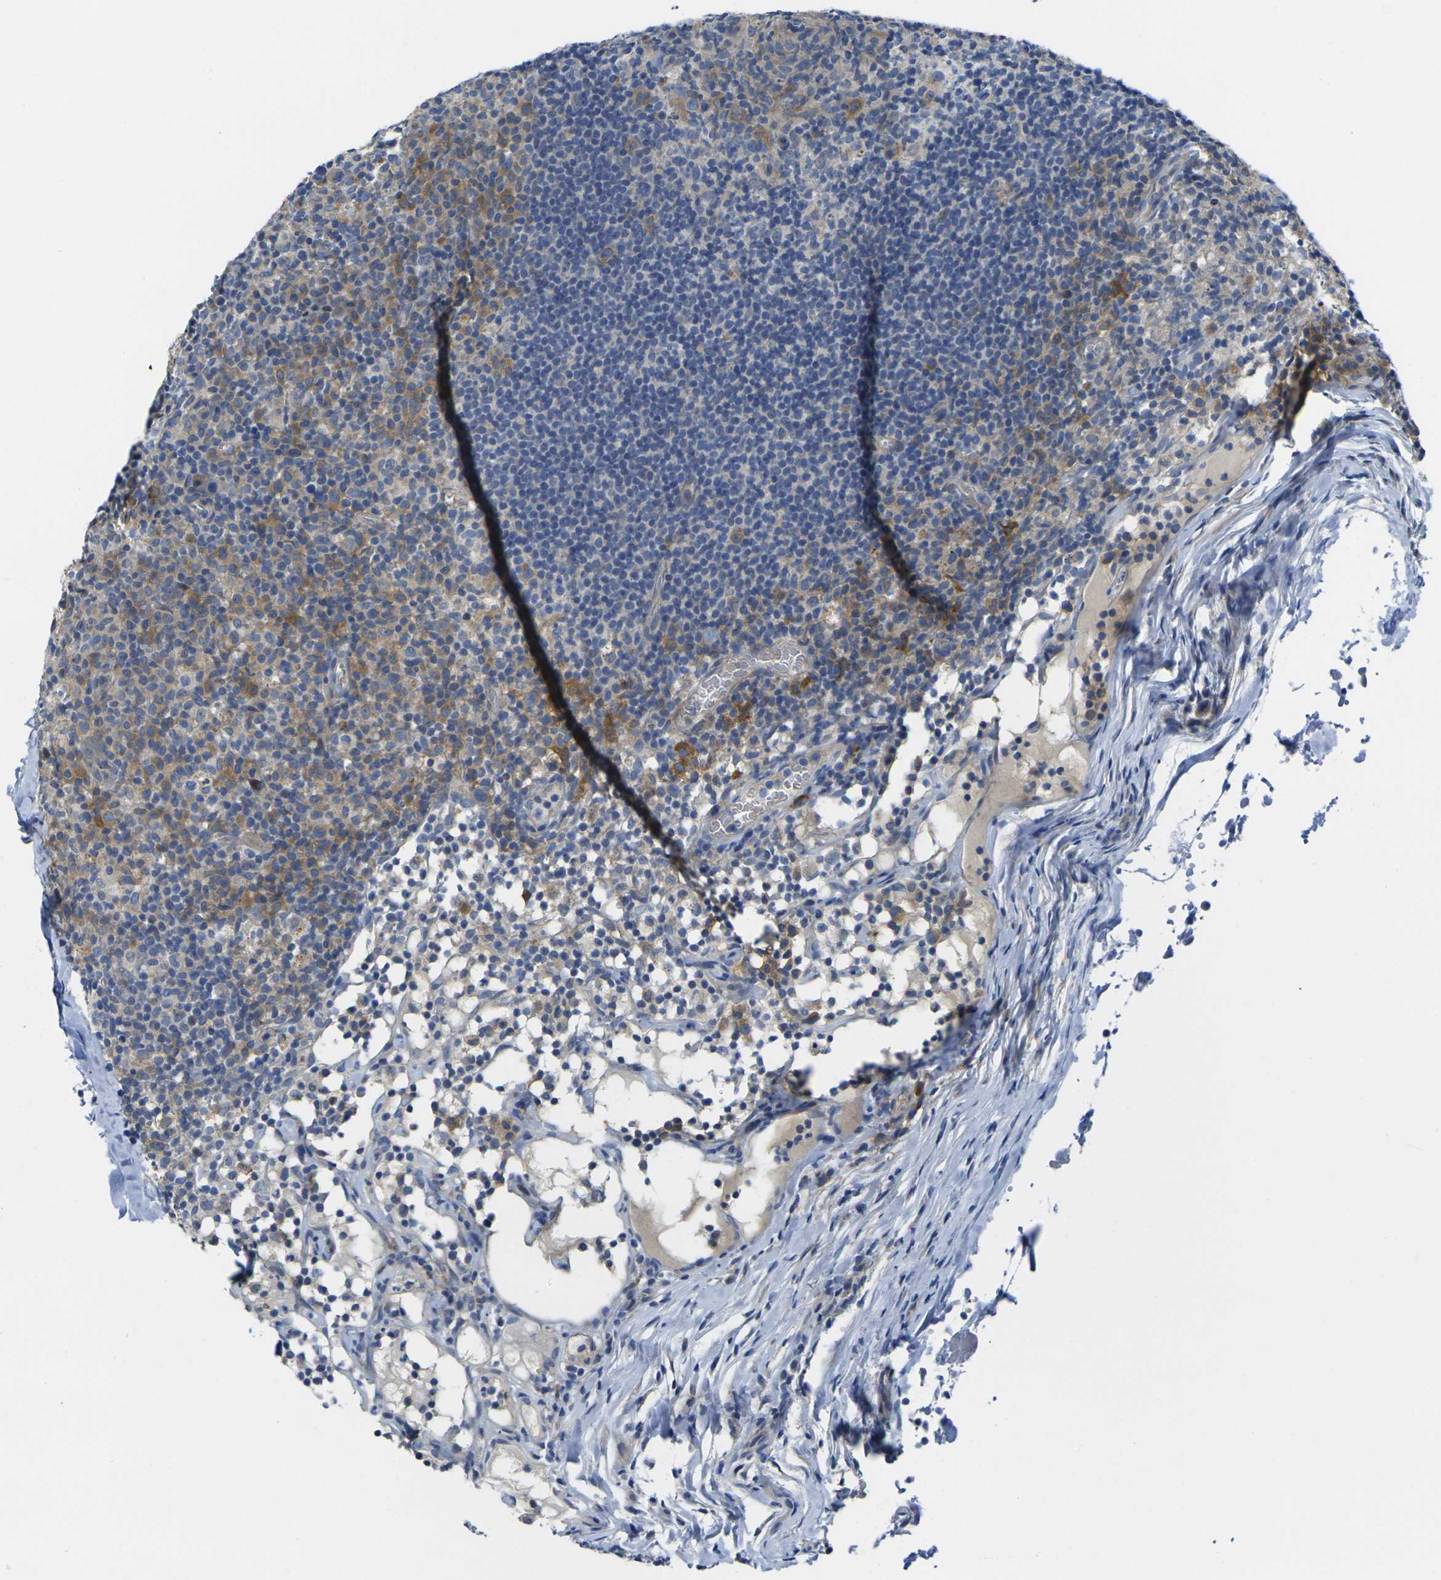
{"staining": {"intensity": "moderate", "quantity": "25%-75%", "location": "cytoplasmic/membranous"}, "tissue": "lymph node", "cell_type": "Germinal center cells", "image_type": "normal", "snomed": [{"axis": "morphology", "description": "Normal tissue, NOS"}, {"axis": "morphology", "description": "Inflammation, NOS"}, {"axis": "topography", "description": "Lymph node"}], "caption": "A brown stain shows moderate cytoplasmic/membranous expression of a protein in germinal center cells of normal lymph node.", "gene": "GNA12", "patient": {"sex": "male", "age": 55}}